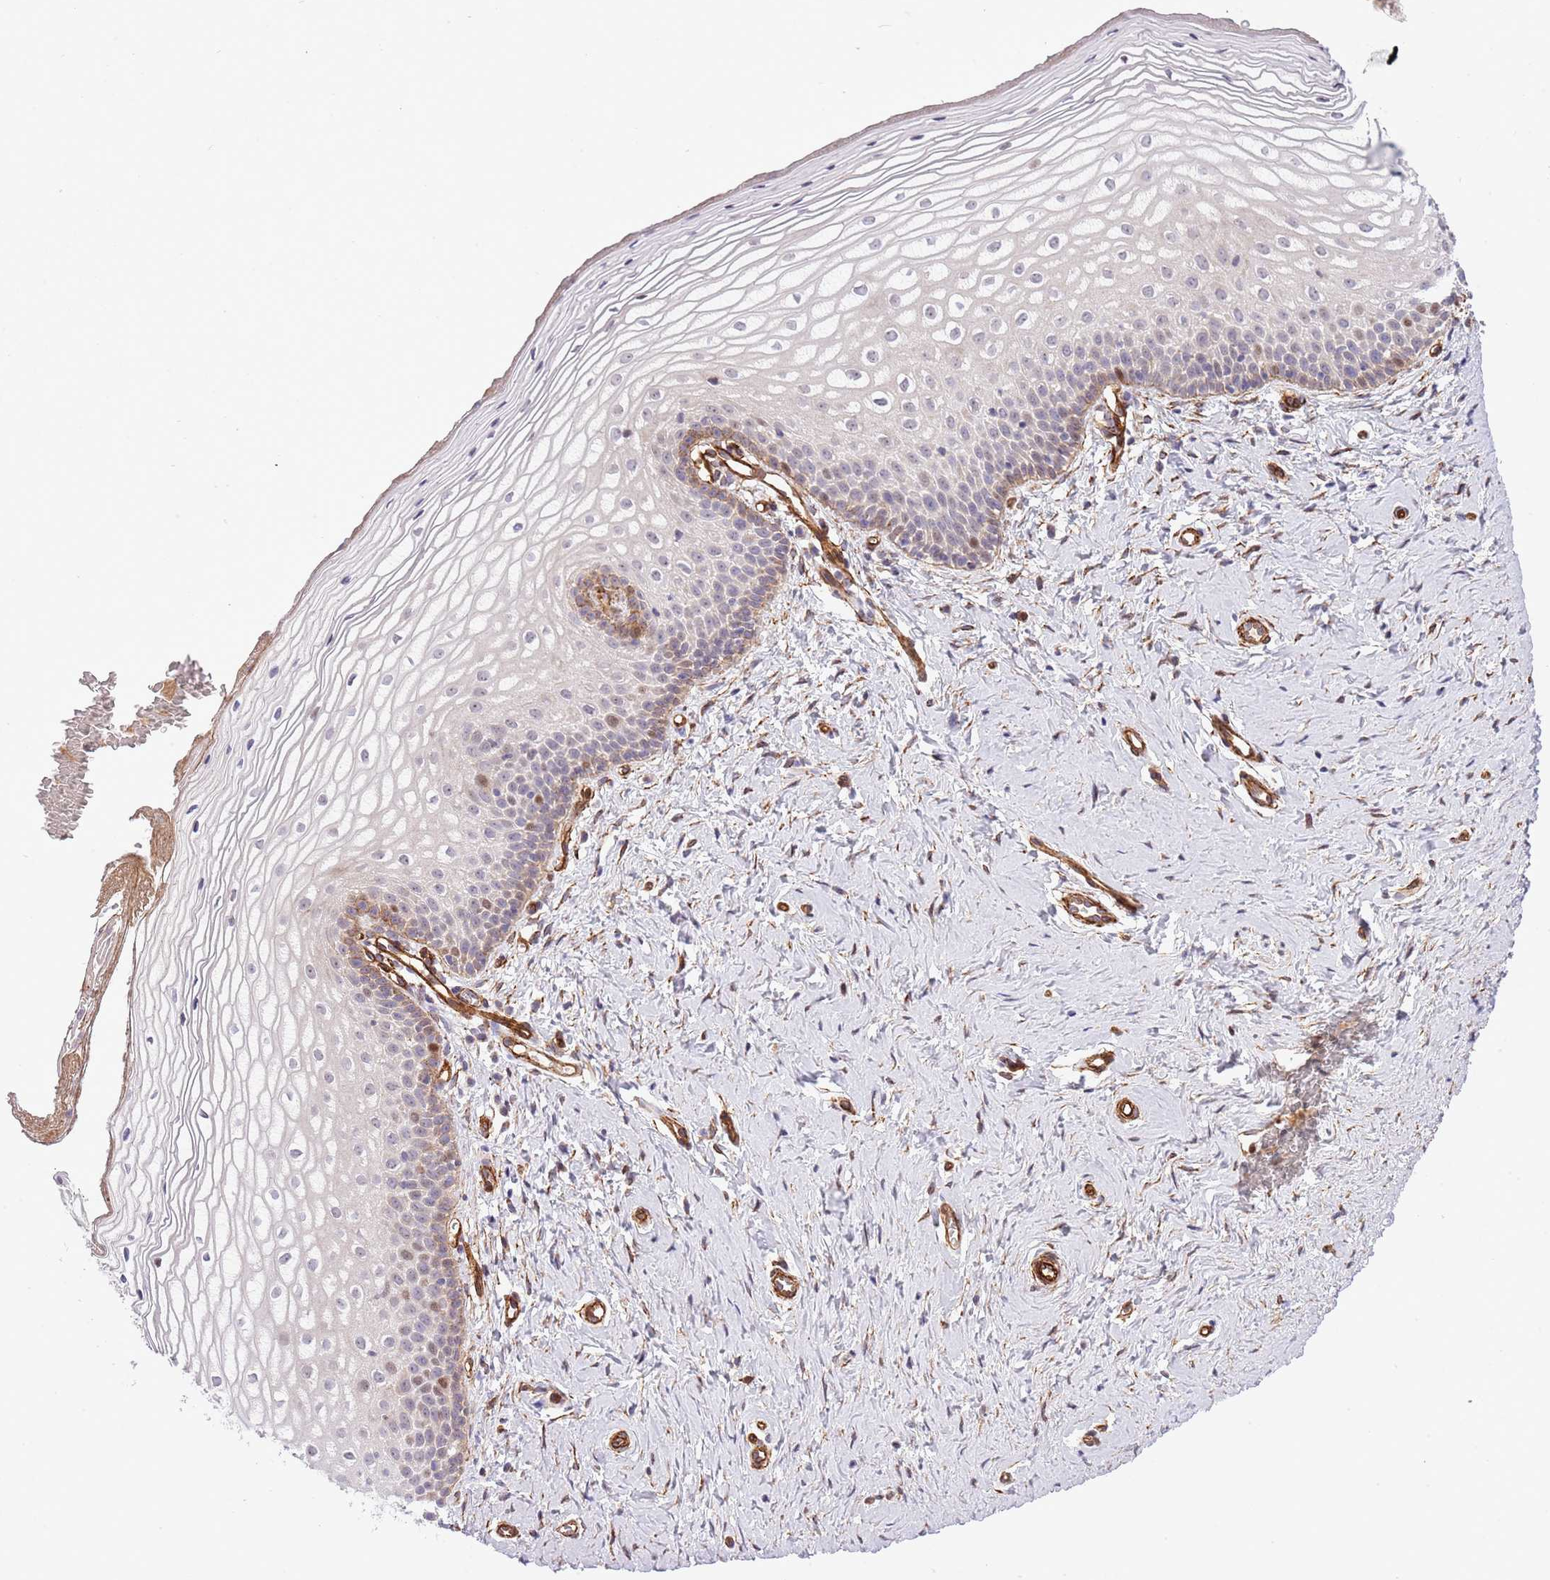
{"staining": {"intensity": "moderate", "quantity": "<25%", "location": "cytoplasmic/membranous,nuclear"}, "tissue": "vagina", "cell_type": "Squamous epithelial cells", "image_type": "normal", "snomed": [{"axis": "morphology", "description": "Normal tissue, NOS"}, {"axis": "topography", "description": "Vagina"}], "caption": "Squamous epithelial cells display low levels of moderate cytoplasmic/membranous,nuclear expression in about <25% of cells in unremarkable human vagina. (DAB = brown stain, brightfield microscopy at high magnification).", "gene": "NEK3", "patient": {"sex": "female", "age": 65}}